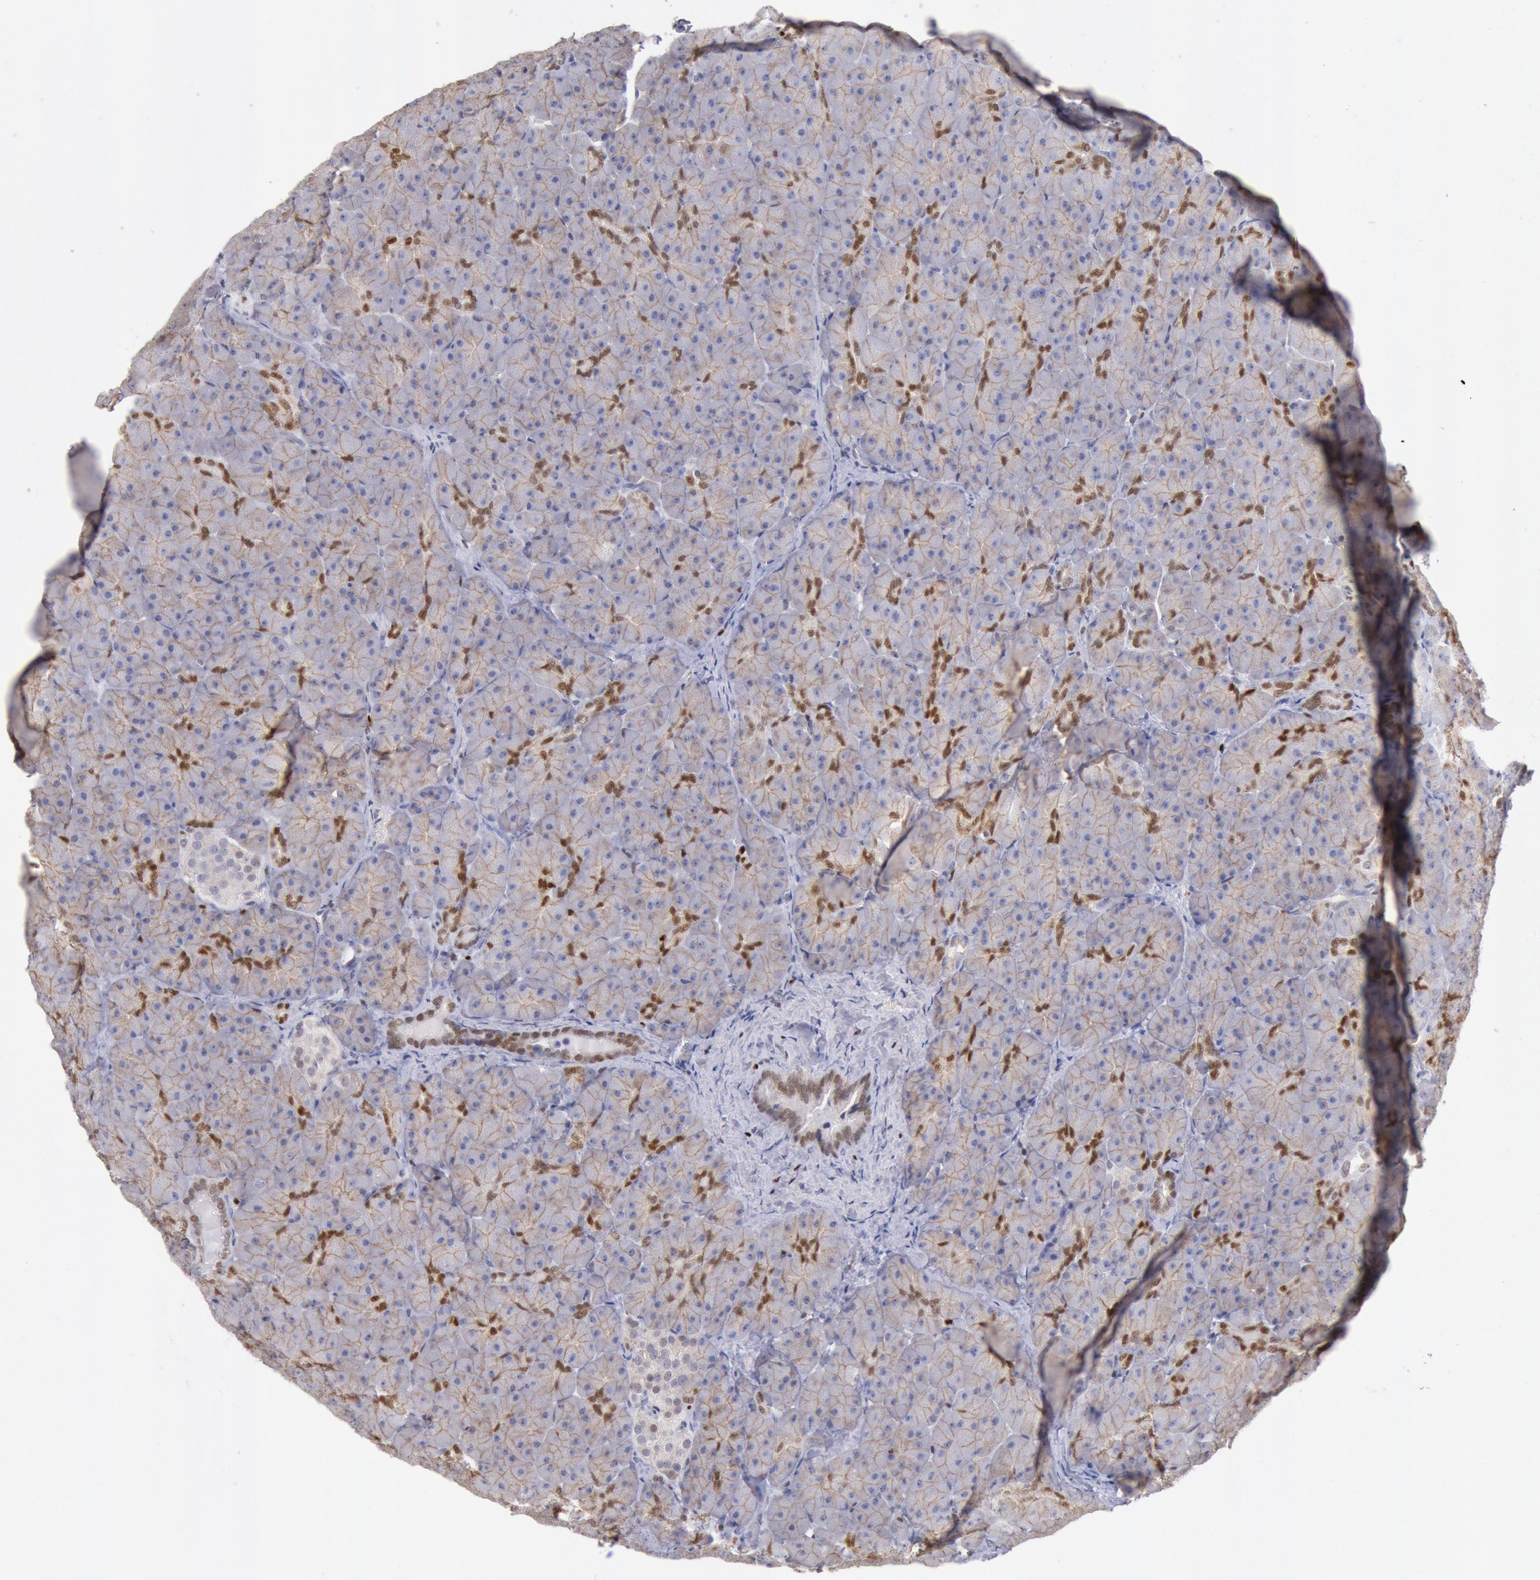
{"staining": {"intensity": "moderate", "quantity": ">75%", "location": "cytoplasmic/membranous"}, "tissue": "pancreas", "cell_type": "Exocrine glandular cells", "image_type": "normal", "snomed": [{"axis": "morphology", "description": "Normal tissue, NOS"}, {"axis": "topography", "description": "Pancreas"}], "caption": "Normal pancreas exhibits moderate cytoplasmic/membranous positivity in about >75% of exocrine glandular cells The staining is performed using DAB brown chromogen to label protein expression. The nuclei are counter-stained blue using hematoxylin..", "gene": "RPS6KA5", "patient": {"sex": "male", "age": 66}}